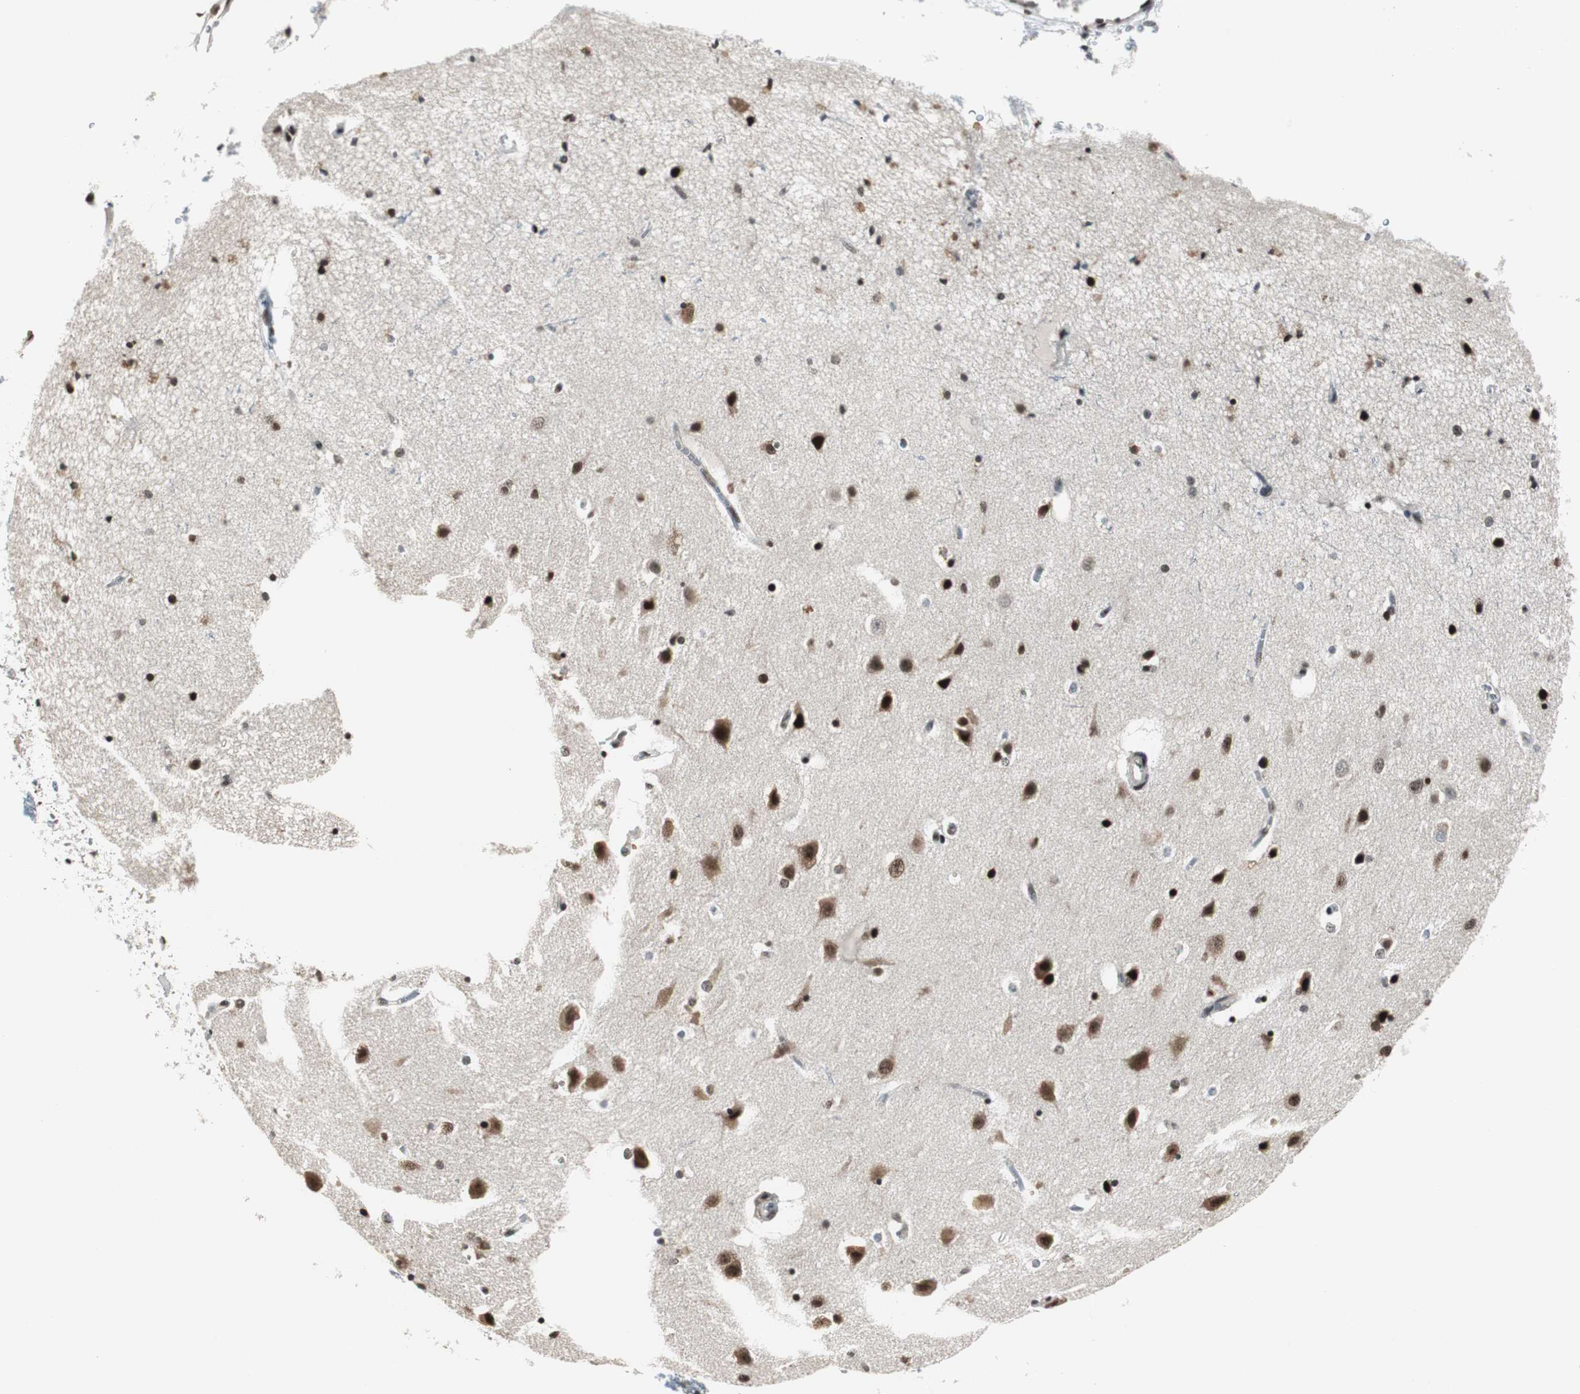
{"staining": {"intensity": "strong", "quantity": ">75%", "location": "nuclear"}, "tissue": "caudate", "cell_type": "Glial cells", "image_type": "normal", "snomed": [{"axis": "morphology", "description": "Normal tissue, NOS"}, {"axis": "topography", "description": "Lateral ventricle wall"}], "caption": "This is an image of immunohistochemistry (IHC) staining of benign caudate, which shows strong staining in the nuclear of glial cells.", "gene": "CDK9", "patient": {"sex": "female", "age": 54}}